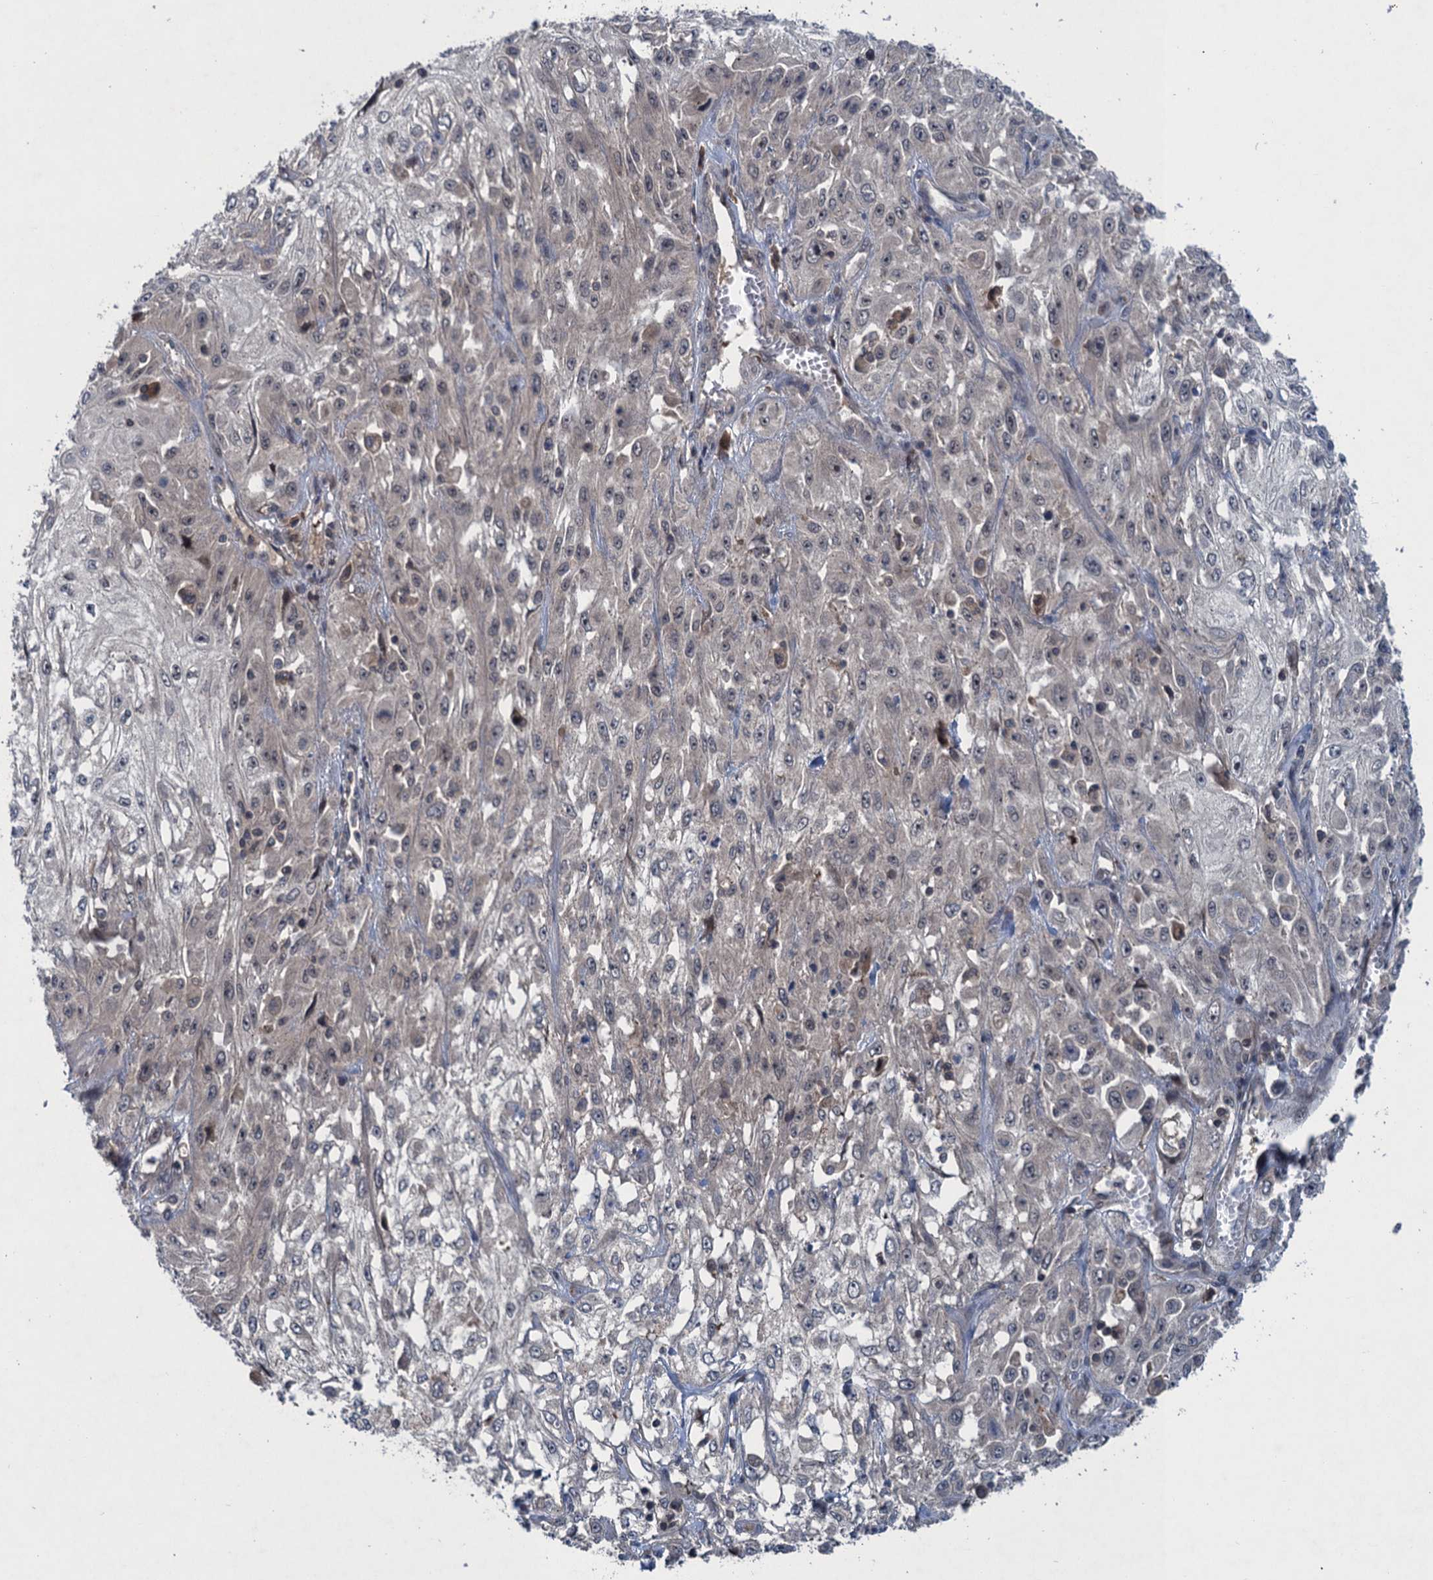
{"staining": {"intensity": "weak", "quantity": "<25%", "location": "nuclear"}, "tissue": "skin cancer", "cell_type": "Tumor cells", "image_type": "cancer", "snomed": [{"axis": "morphology", "description": "Squamous cell carcinoma, NOS"}, {"axis": "morphology", "description": "Squamous cell carcinoma, metastatic, NOS"}, {"axis": "topography", "description": "Skin"}, {"axis": "topography", "description": "Lymph node"}], "caption": "Immunohistochemistry micrograph of skin cancer (squamous cell carcinoma) stained for a protein (brown), which shows no positivity in tumor cells. Nuclei are stained in blue.", "gene": "RNF165", "patient": {"sex": "male", "age": 75}}